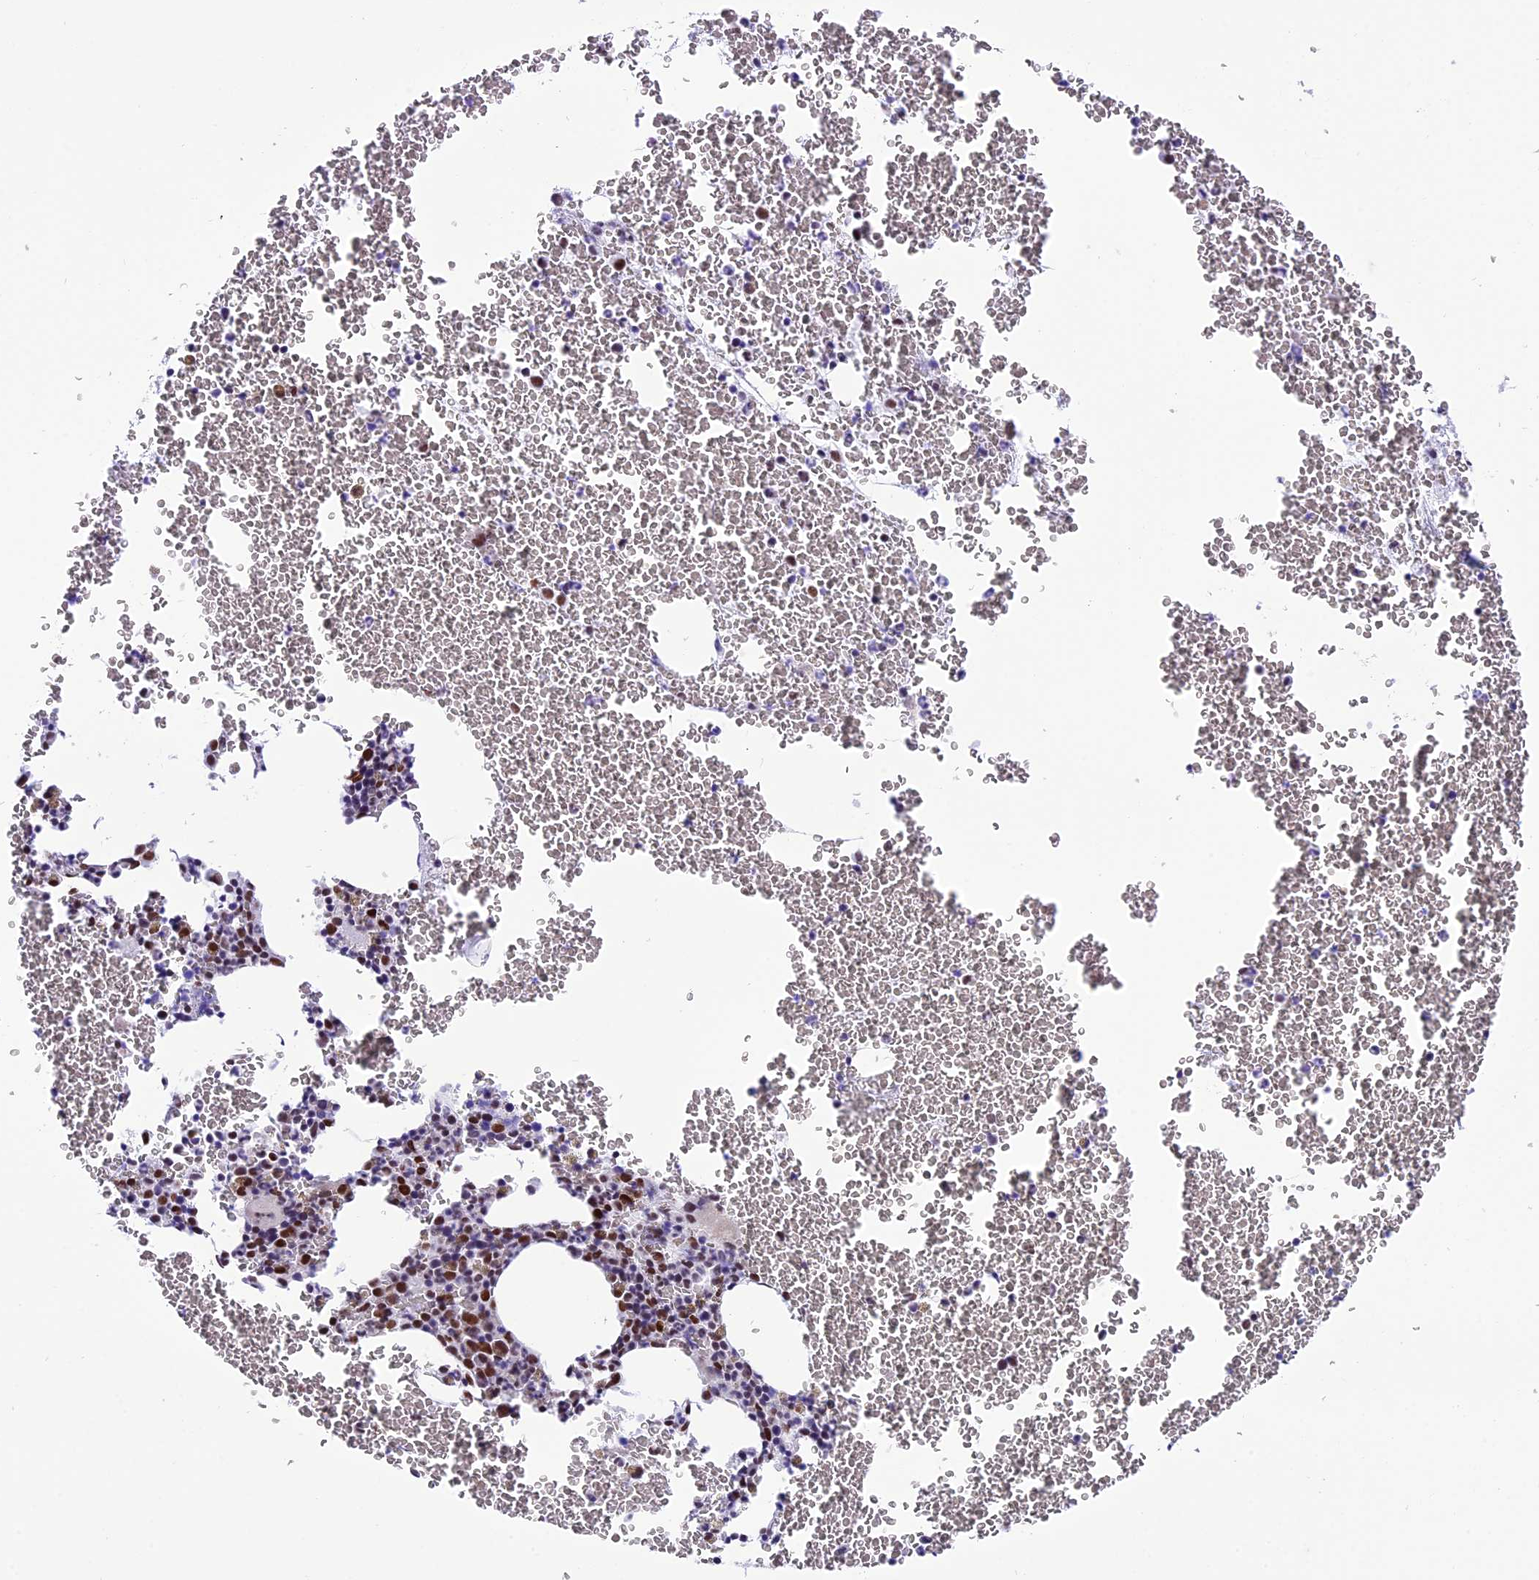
{"staining": {"intensity": "strong", "quantity": "25%-75%", "location": "nuclear"}, "tissue": "bone marrow", "cell_type": "Hematopoietic cells", "image_type": "normal", "snomed": [{"axis": "morphology", "description": "Normal tissue, NOS"}, {"axis": "topography", "description": "Bone marrow"}], "caption": "IHC photomicrograph of normal bone marrow: human bone marrow stained using immunohistochemistry (IHC) demonstrates high levels of strong protein expression localized specifically in the nuclear of hematopoietic cells, appearing as a nuclear brown color.", "gene": "RPS6KB1", "patient": {"sex": "male", "age": 75}}